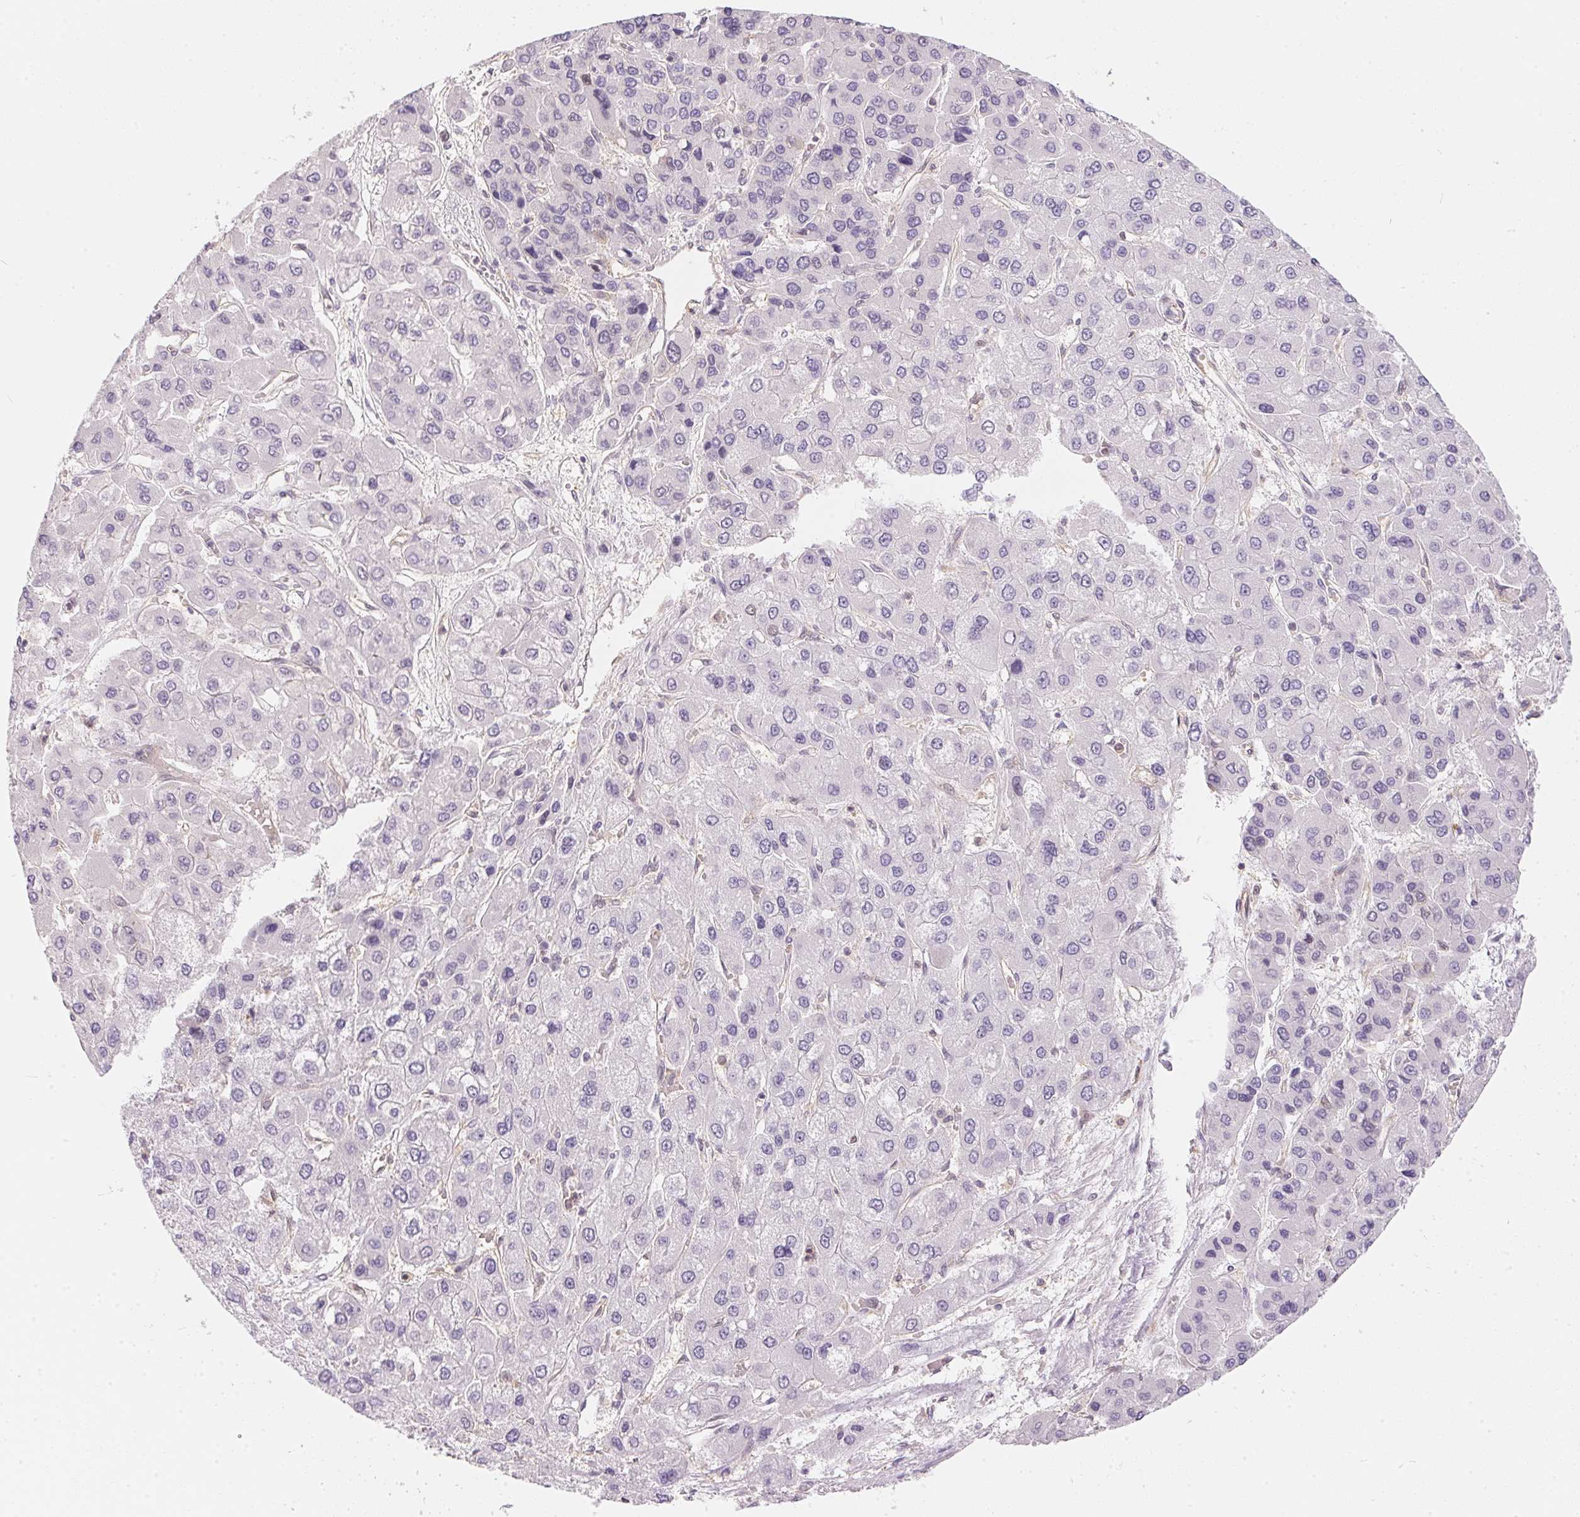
{"staining": {"intensity": "negative", "quantity": "none", "location": "none"}, "tissue": "liver cancer", "cell_type": "Tumor cells", "image_type": "cancer", "snomed": [{"axis": "morphology", "description": "Carcinoma, Hepatocellular, NOS"}, {"axis": "topography", "description": "Liver"}], "caption": "The immunohistochemistry photomicrograph has no significant expression in tumor cells of liver hepatocellular carcinoma tissue.", "gene": "BLMH", "patient": {"sex": "female", "age": 41}}